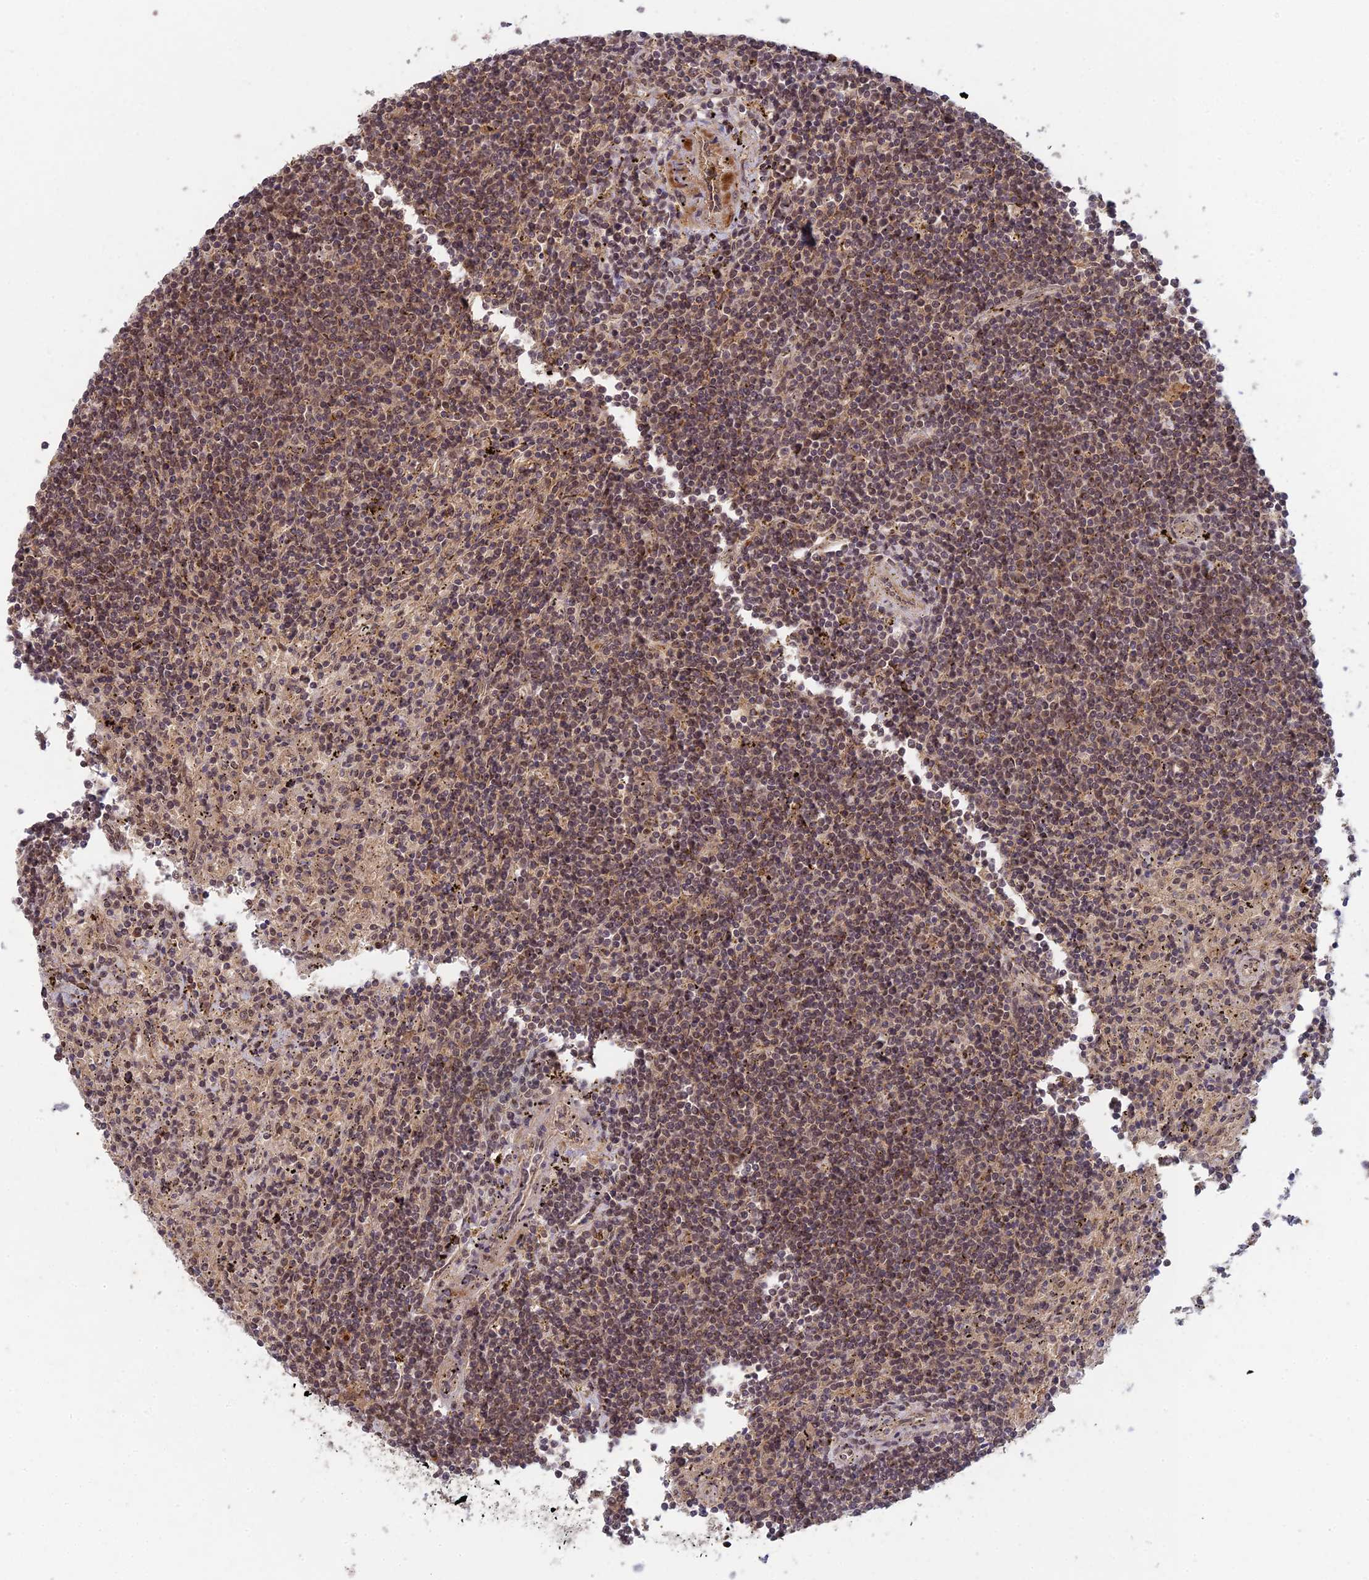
{"staining": {"intensity": "moderate", "quantity": ">75%", "location": "nuclear"}, "tissue": "lymphoma", "cell_type": "Tumor cells", "image_type": "cancer", "snomed": [{"axis": "morphology", "description": "Malignant lymphoma, non-Hodgkin's type, Low grade"}, {"axis": "topography", "description": "Spleen"}], "caption": "Moderate nuclear protein positivity is appreciated in approximately >75% of tumor cells in low-grade malignant lymphoma, non-Hodgkin's type. The staining was performed using DAB (3,3'-diaminobenzidine), with brown indicating positive protein expression. Nuclei are stained blue with hematoxylin.", "gene": "RANBP3", "patient": {"sex": "male", "age": 76}}